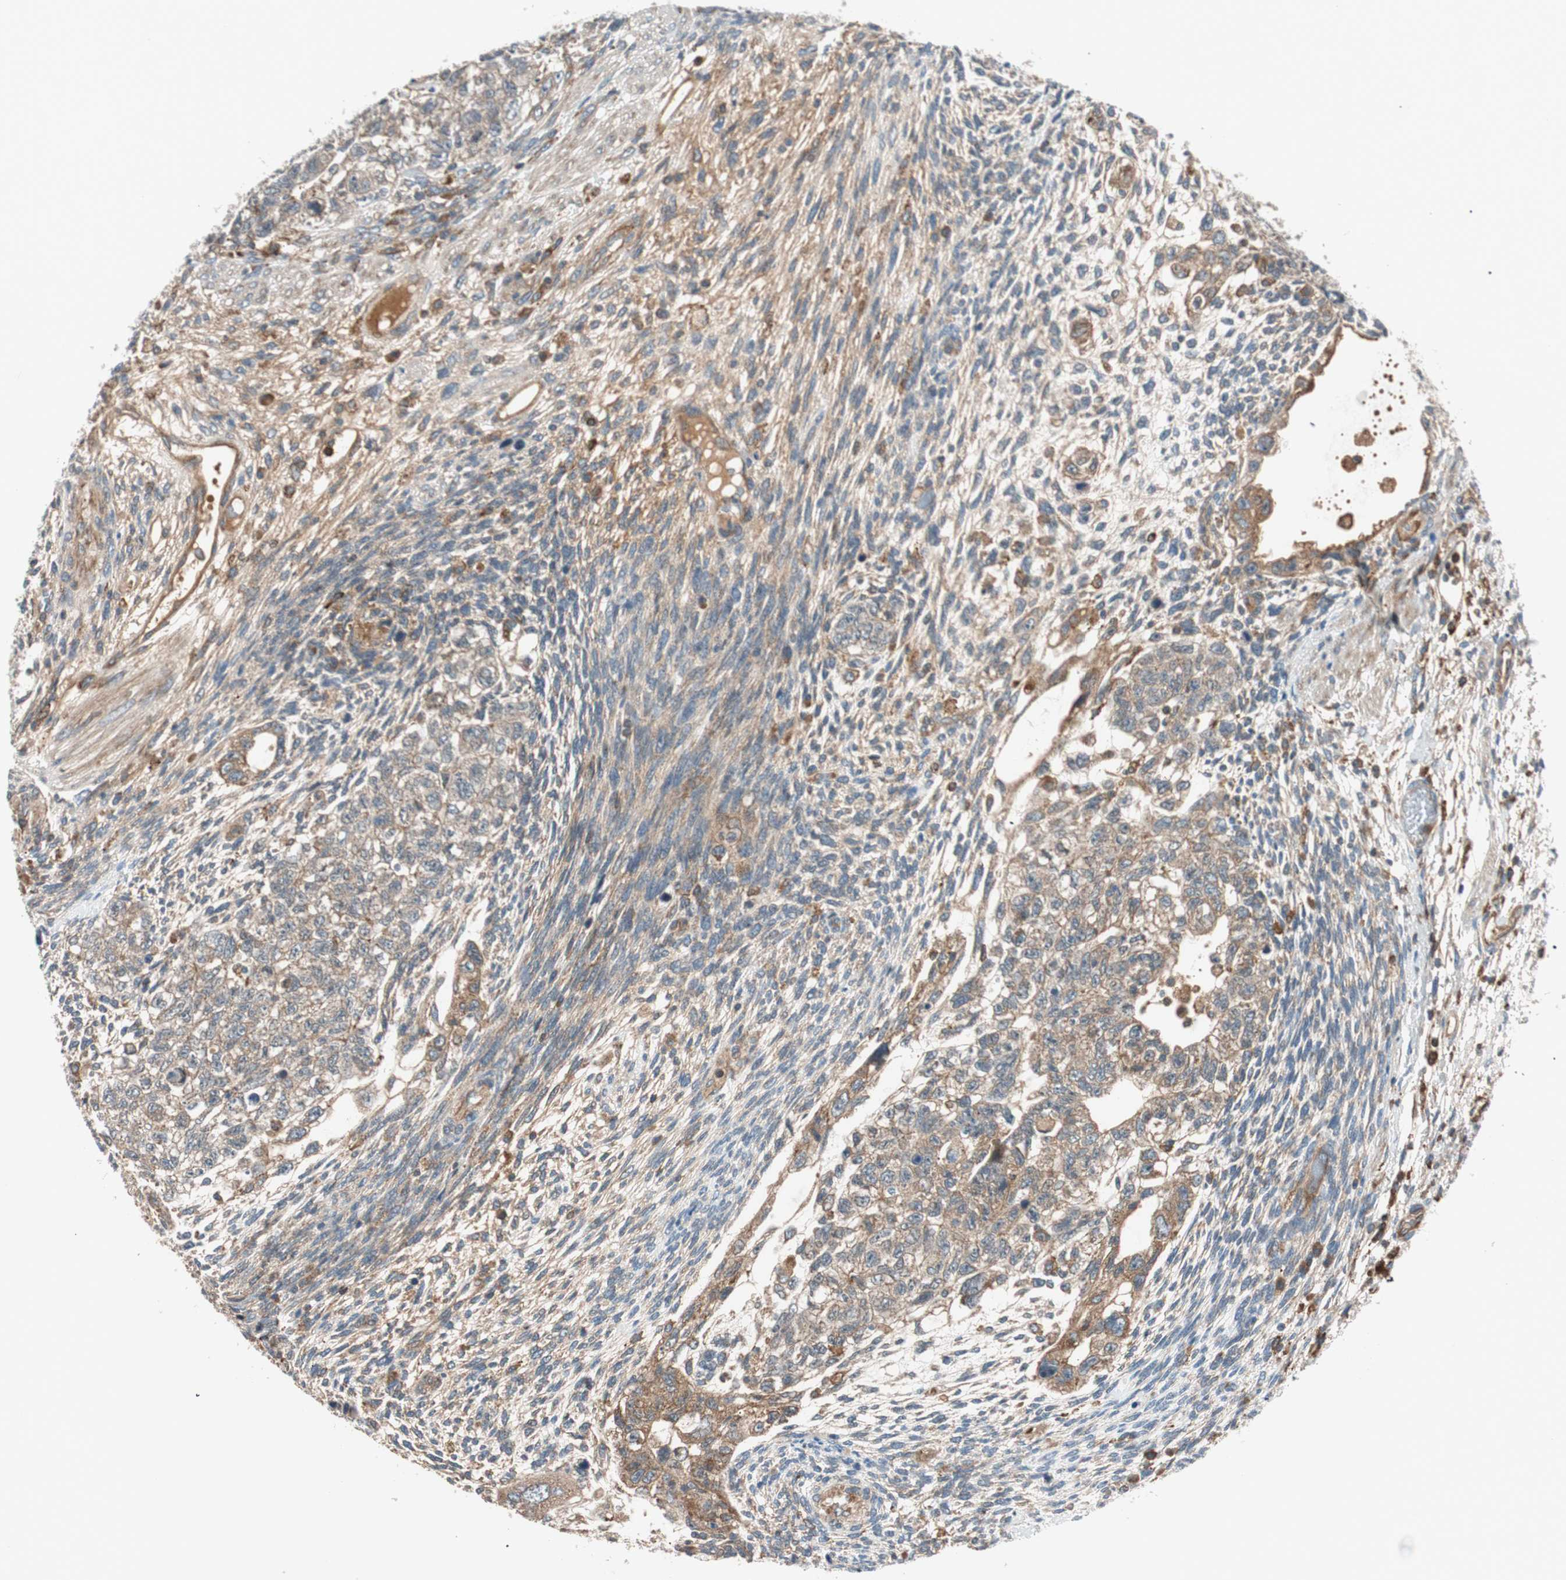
{"staining": {"intensity": "weak", "quantity": ">75%", "location": "cytoplasmic/membranous"}, "tissue": "testis cancer", "cell_type": "Tumor cells", "image_type": "cancer", "snomed": [{"axis": "morphology", "description": "Normal tissue, NOS"}, {"axis": "morphology", "description": "Carcinoma, Embryonal, NOS"}, {"axis": "topography", "description": "Testis"}], "caption": "Human testis embryonal carcinoma stained with a brown dye demonstrates weak cytoplasmic/membranous positive staining in about >75% of tumor cells.", "gene": "ABI1", "patient": {"sex": "male", "age": 36}}